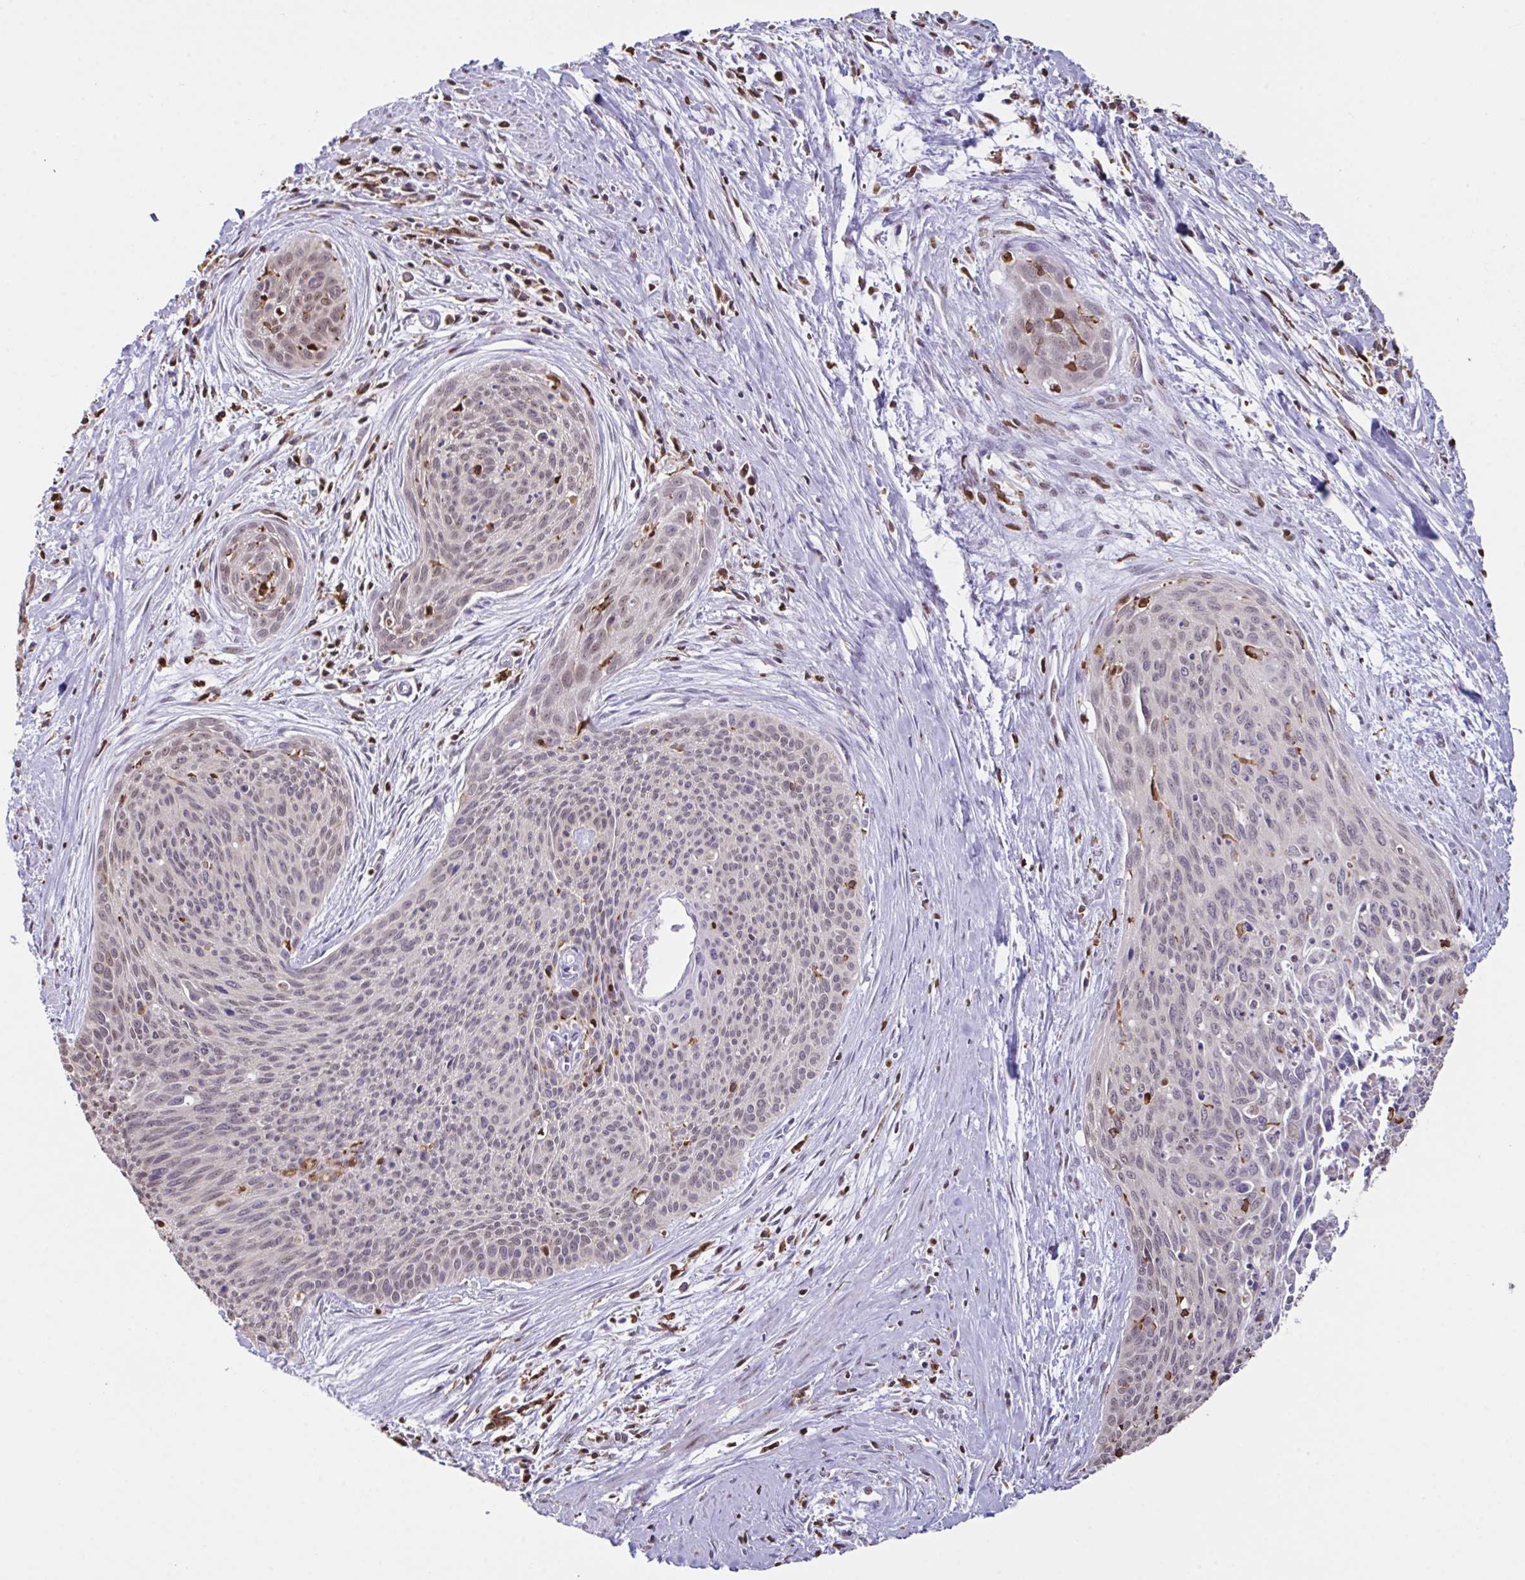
{"staining": {"intensity": "weak", "quantity": "25%-75%", "location": "nuclear"}, "tissue": "cervical cancer", "cell_type": "Tumor cells", "image_type": "cancer", "snomed": [{"axis": "morphology", "description": "Squamous cell carcinoma, NOS"}, {"axis": "topography", "description": "Cervix"}], "caption": "IHC image of neoplastic tissue: human cervical cancer (squamous cell carcinoma) stained using IHC reveals low levels of weak protein expression localized specifically in the nuclear of tumor cells, appearing as a nuclear brown color.", "gene": "BTBD10", "patient": {"sex": "female", "age": 55}}